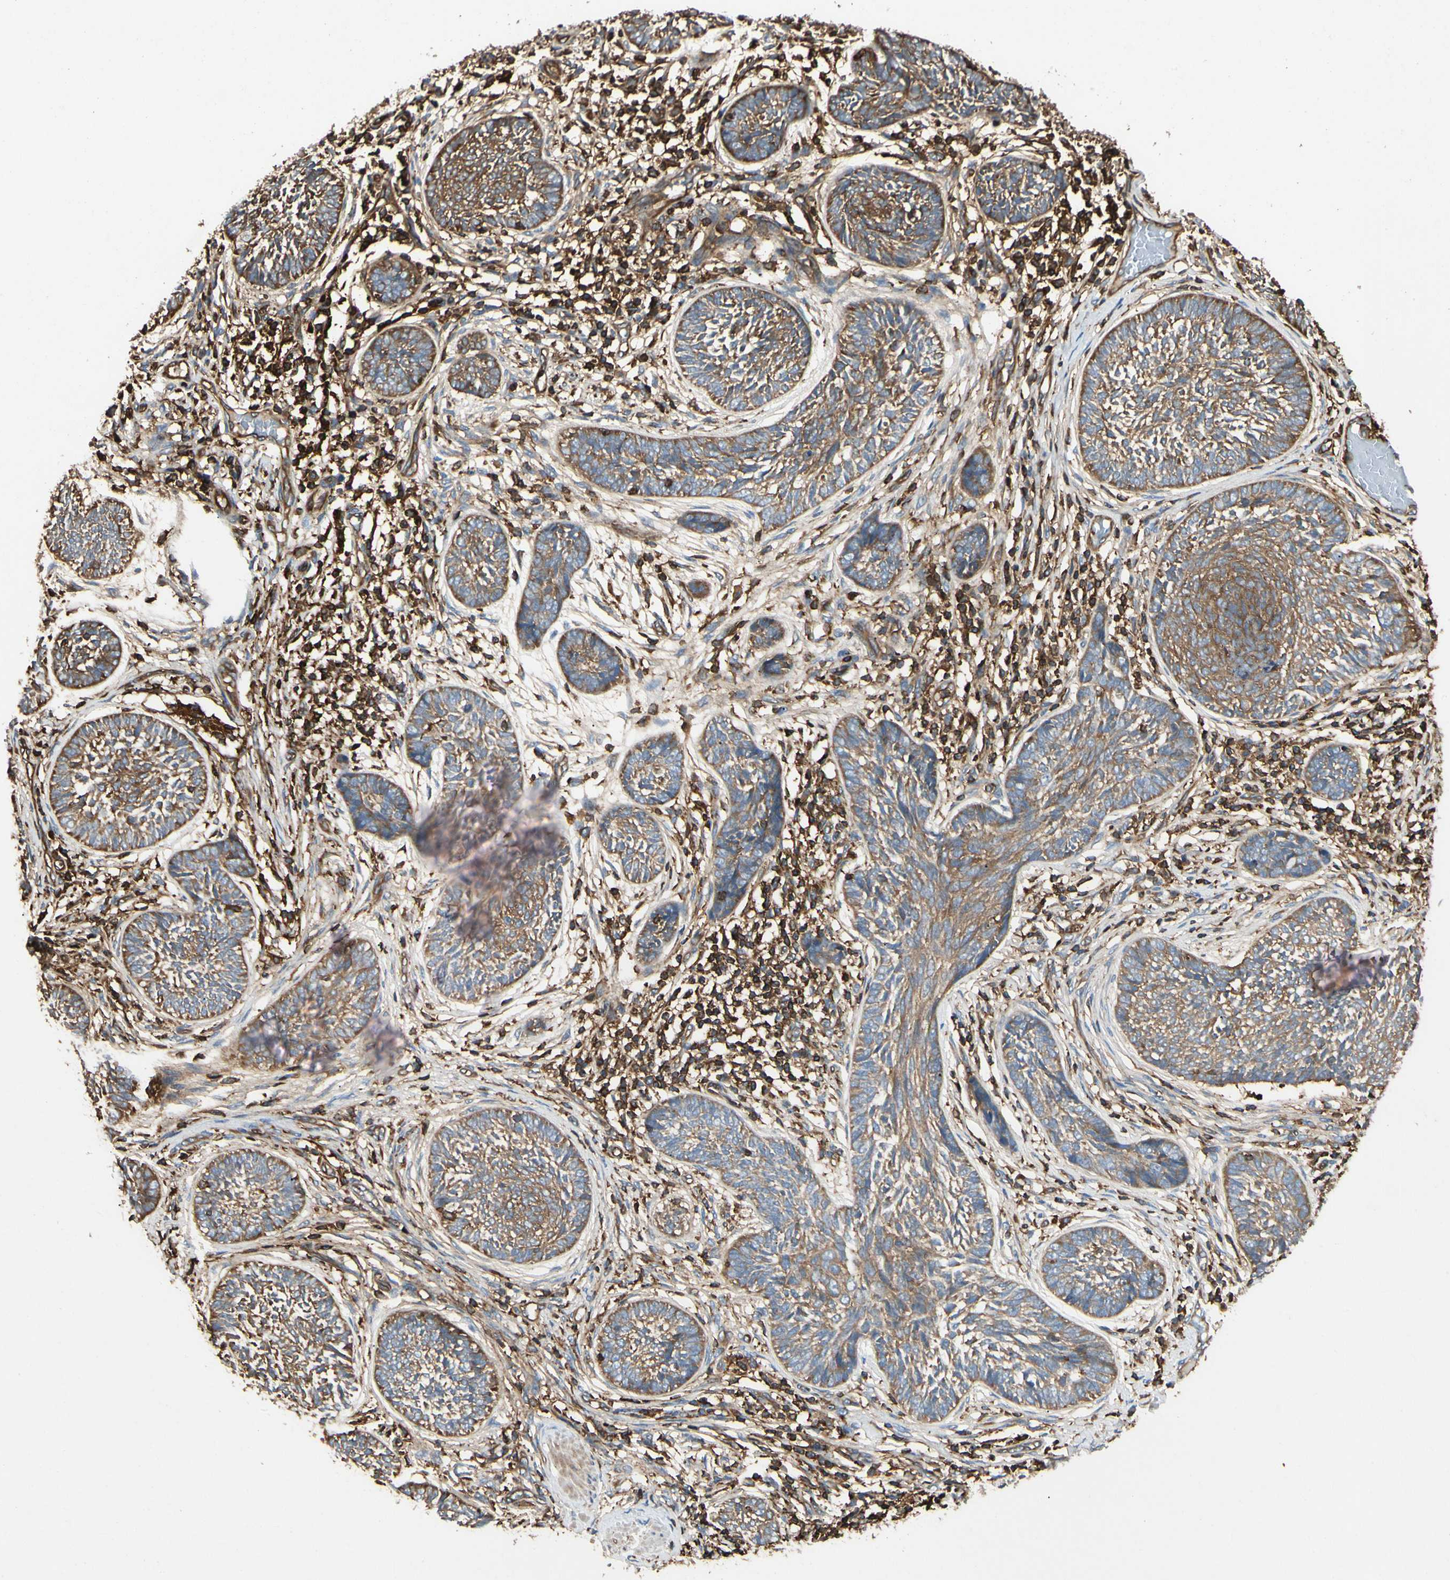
{"staining": {"intensity": "moderate", "quantity": ">75%", "location": "cytoplasmic/membranous"}, "tissue": "skin cancer", "cell_type": "Tumor cells", "image_type": "cancer", "snomed": [{"axis": "morphology", "description": "Papilloma, NOS"}, {"axis": "morphology", "description": "Basal cell carcinoma"}, {"axis": "topography", "description": "Skin"}], "caption": "Basal cell carcinoma (skin) was stained to show a protein in brown. There is medium levels of moderate cytoplasmic/membranous expression in about >75% of tumor cells. (brown staining indicates protein expression, while blue staining denotes nuclei).", "gene": "ARPC2", "patient": {"sex": "male", "age": 87}}